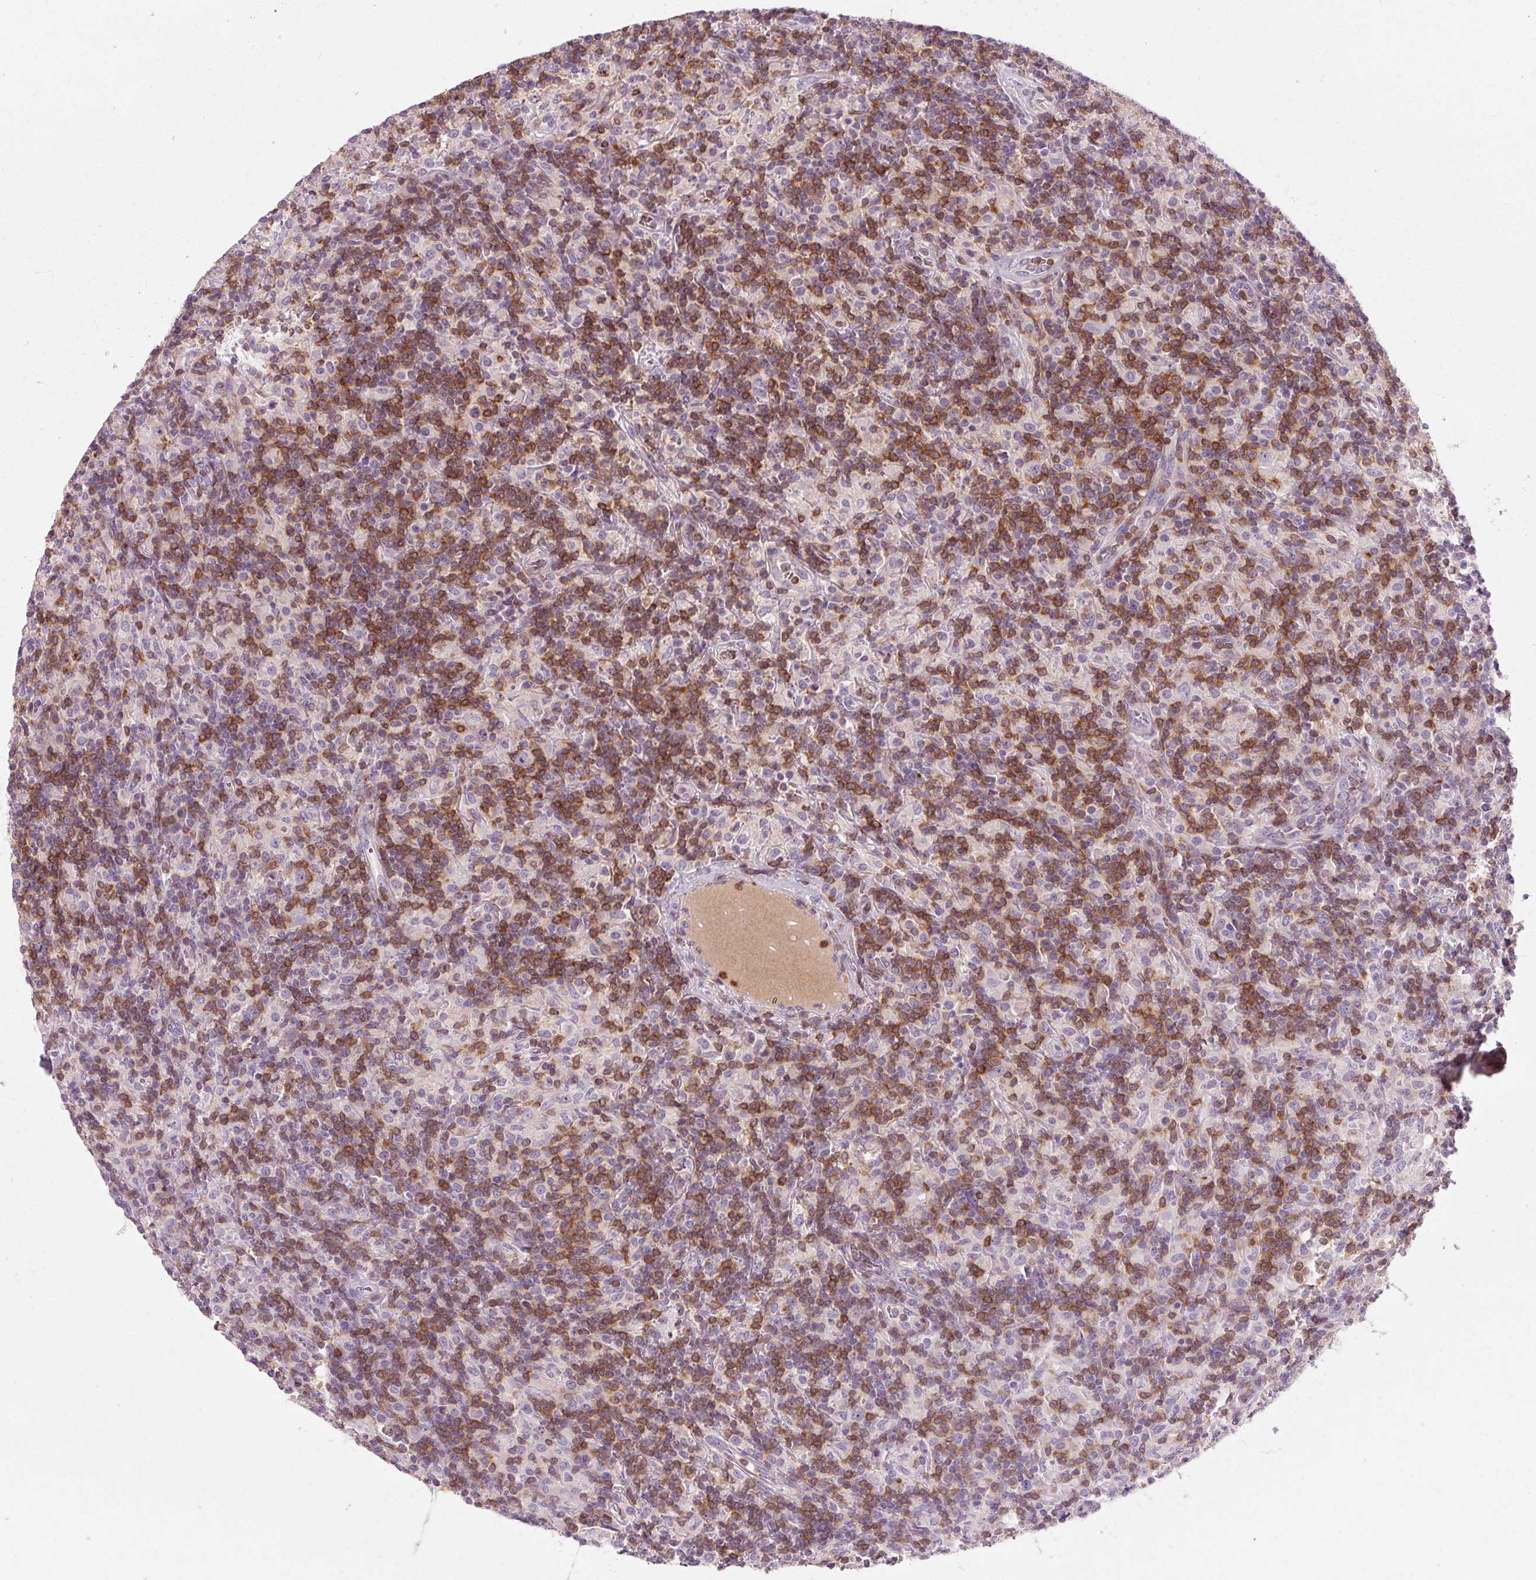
{"staining": {"intensity": "negative", "quantity": "none", "location": "none"}, "tissue": "lymphoma", "cell_type": "Tumor cells", "image_type": "cancer", "snomed": [{"axis": "morphology", "description": "Hodgkin's disease, NOS"}, {"axis": "topography", "description": "Lymph node"}], "caption": "Immunohistochemical staining of lymphoma reveals no significant positivity in tumor cells. The staining was performed using DAB (3,3'-diaminobenzidine) to visualize the protein expression in brown, while the nuclei were stained in blue with hematoxylin (Magnification: 20x).", "gene": "TIGD2", "patient": {"sex": "male", "age": 70}}